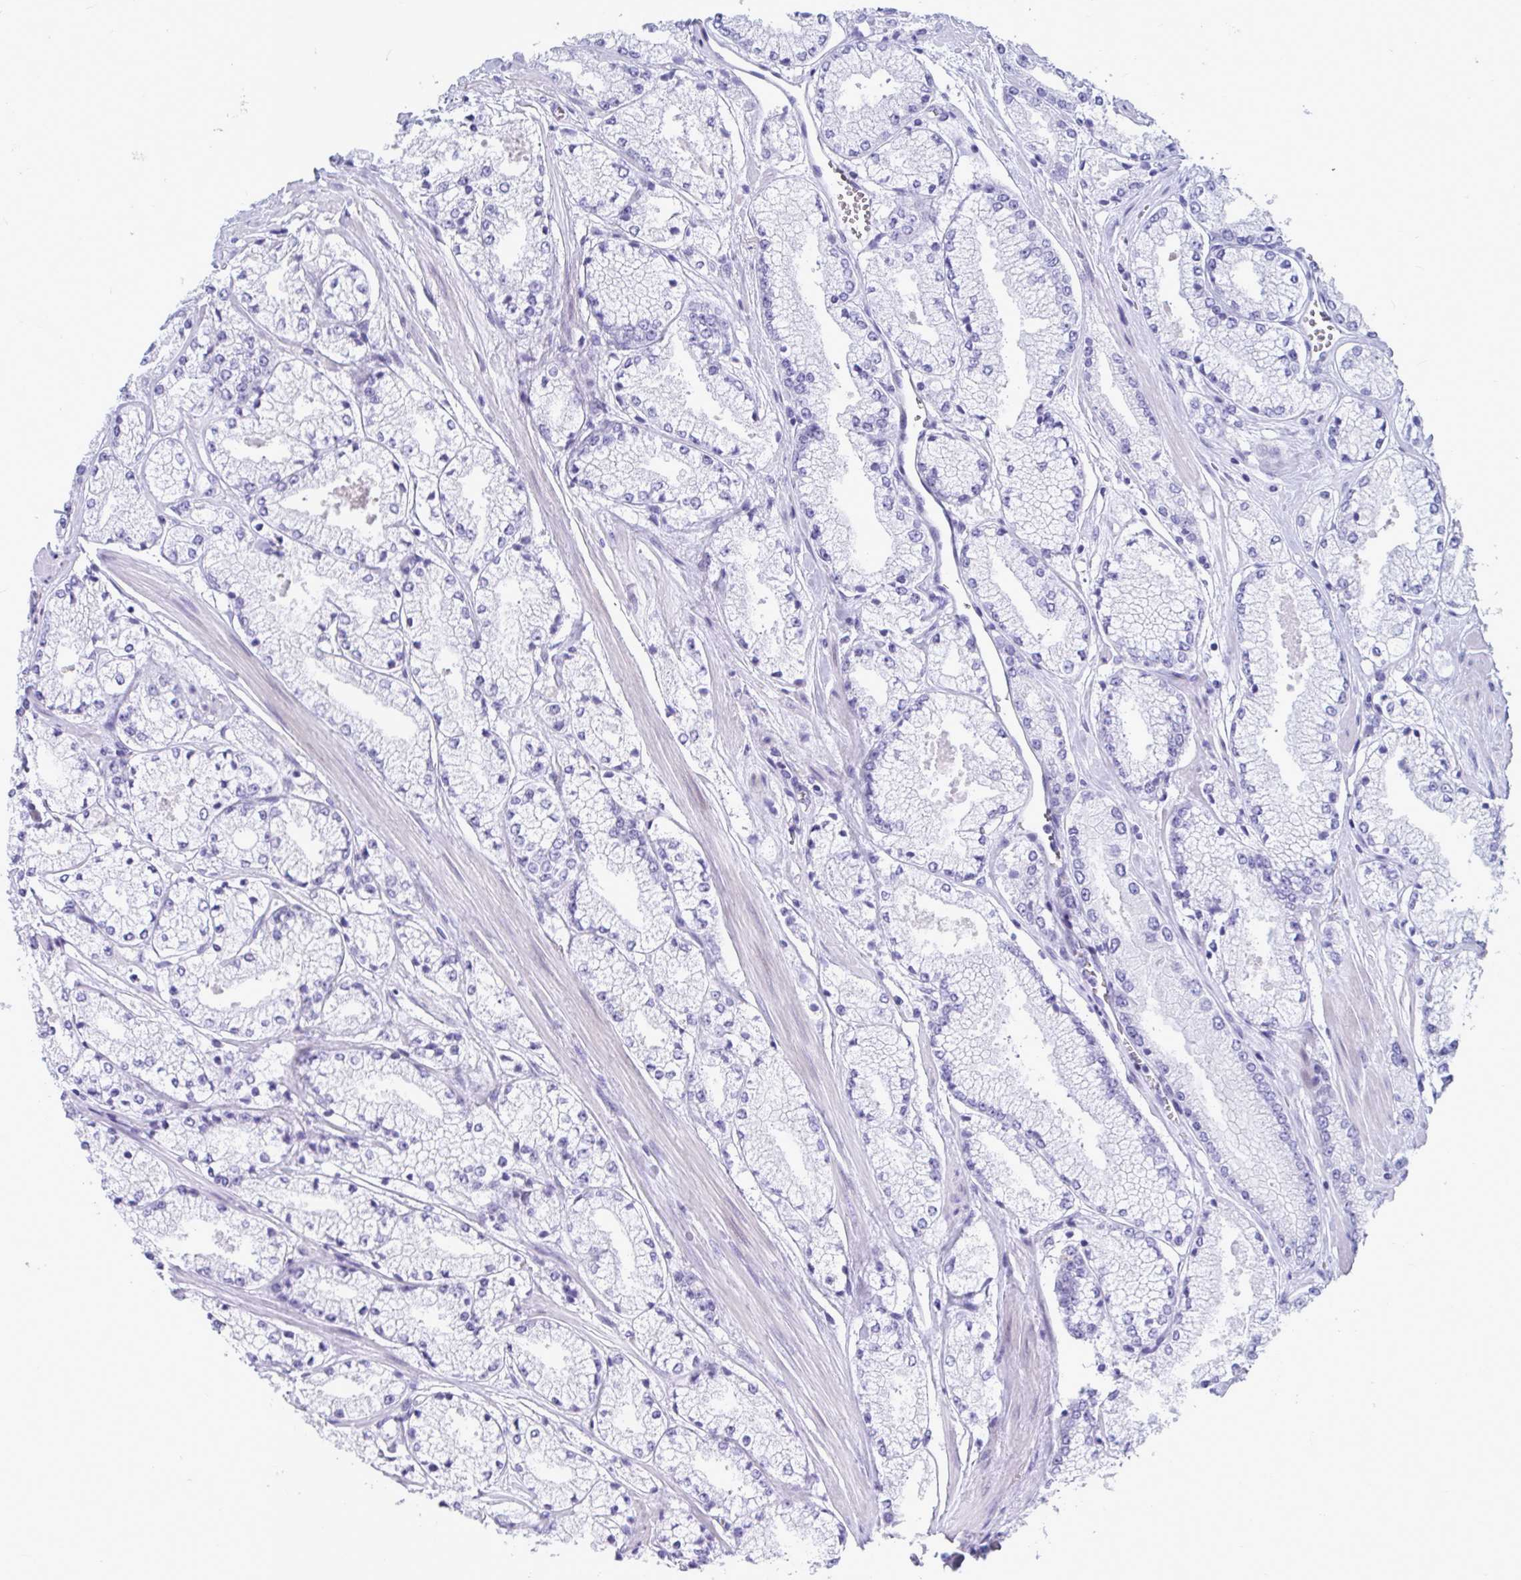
{"staining": {"intensity": "negative", "quantity": "none", "location": "none"}, "tissue": "prostate cancer", "cell_type": "Tumor cells", "image_type": "cancer", "snomed": [{"axis": "morphology", "description": "Adenocarcinoma, High grade"}, {"axis": "topography", "description": "Prostate"}], "caption": "Prostate cancer (high-grade adenocarcinoma) stained for a protein using immunohistochemistry (IHC) demonstrates no staining tumor cells.", "gene": "TTC30B", "patient": {"sex": "male", "age": 63}}